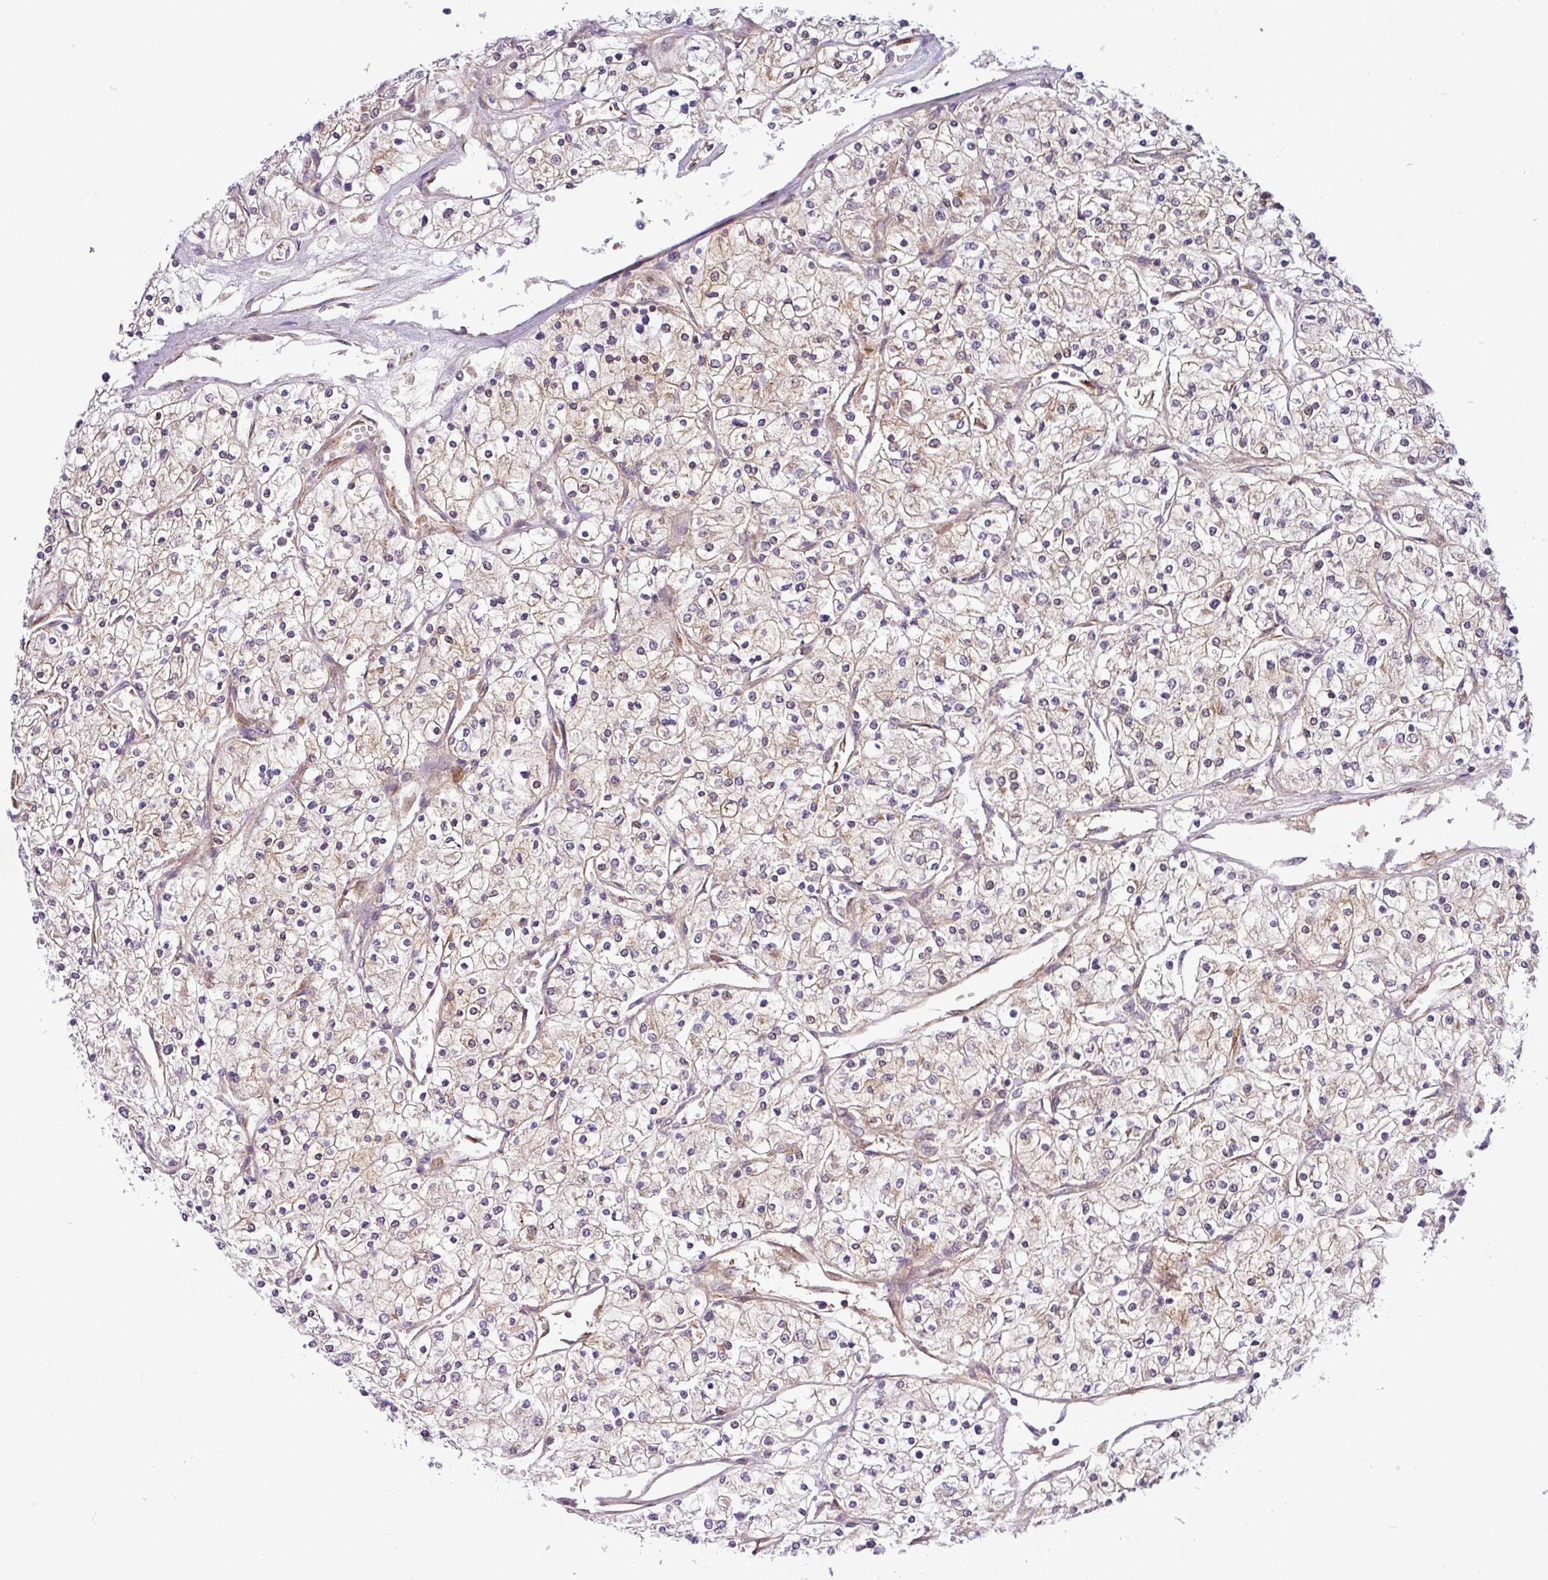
{"staining": {"intensity": "weak", "quantity": ">75%", "location": "cytoplasmic/membranous"}, "tissue": "renal cancer", "cell_type": "Tumor cells", "image_type": "cancer", "snomed": [{"axis": "morphology", "description": "Adenocarcinoma, NOS"}, {"axis": "topography", "description": "Kidney"}], "caption": "High-power microscopy captured an immunohistochemistry (IHC) photomicrograph of renal cancer (adenocarcinoma), revealing weak cytoplasmic/membranous positivity in approximately >75% of tumor cells.", "gene": "NDUFB2", "patient": {"sex": "male", "age": 80}}